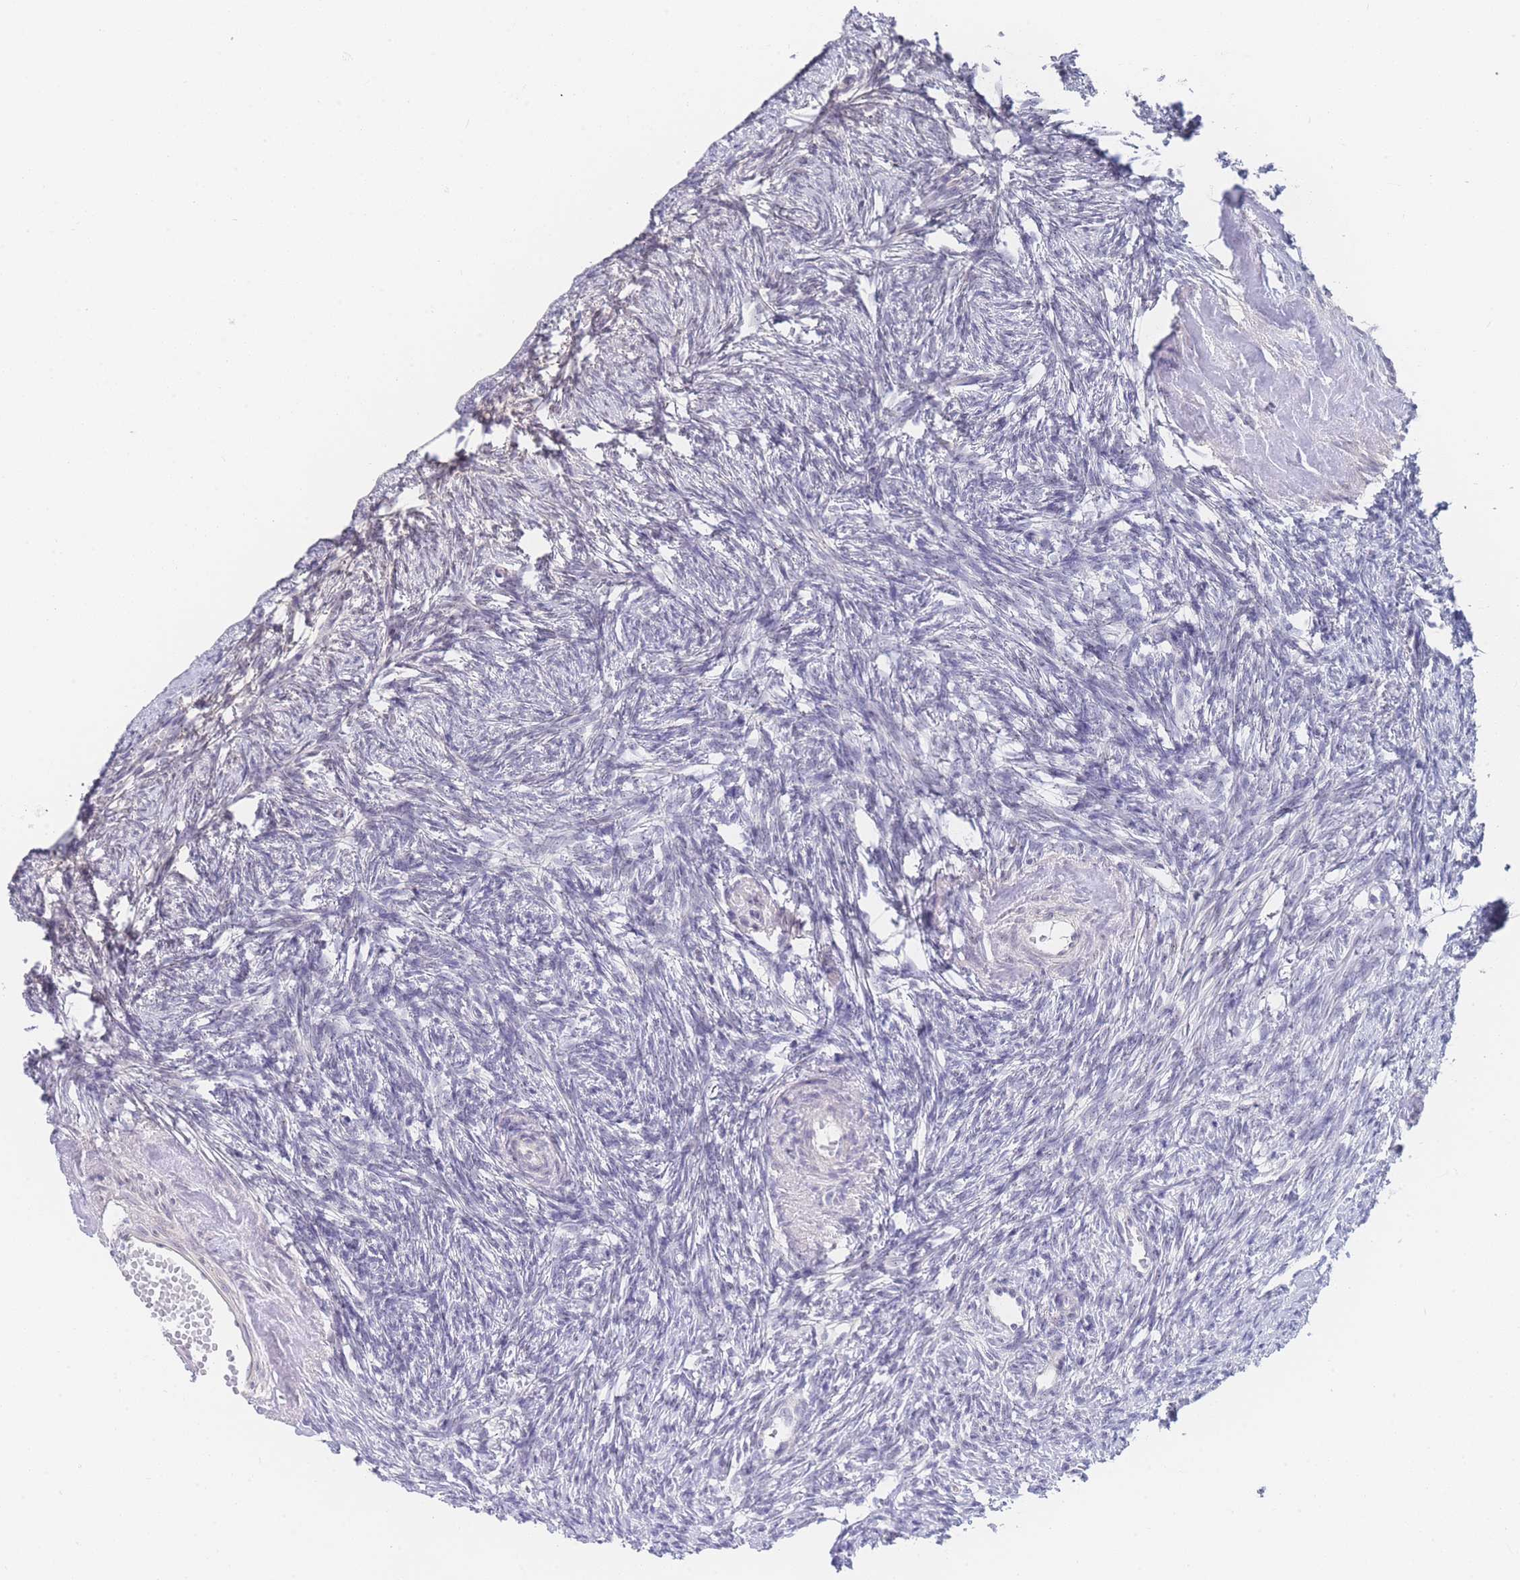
{"staining": {"intensity": "negative", "quantity": "none", "location": "none"}, "tissue": "ovary", "cell_type": "Ovarian stroma cells", "image_type": "normal", "snomed": [{"axis": "morphology", "description": "Normal tissue, NOS"}, {"axis": "topography", "description": "Ovary"}], "caption": "Ovarian stroma cells are negative for brown protein staining in unremarkable ovary. The staining was performed using DAB (3,3'-diaminobenzidine) to visualize the protein expression in brown, while the nuclei were stained in blue with hematoxylin (Magnification: 20x).", "gene": "ZNF142", "patient": {"sex": "female", "age": 51}}